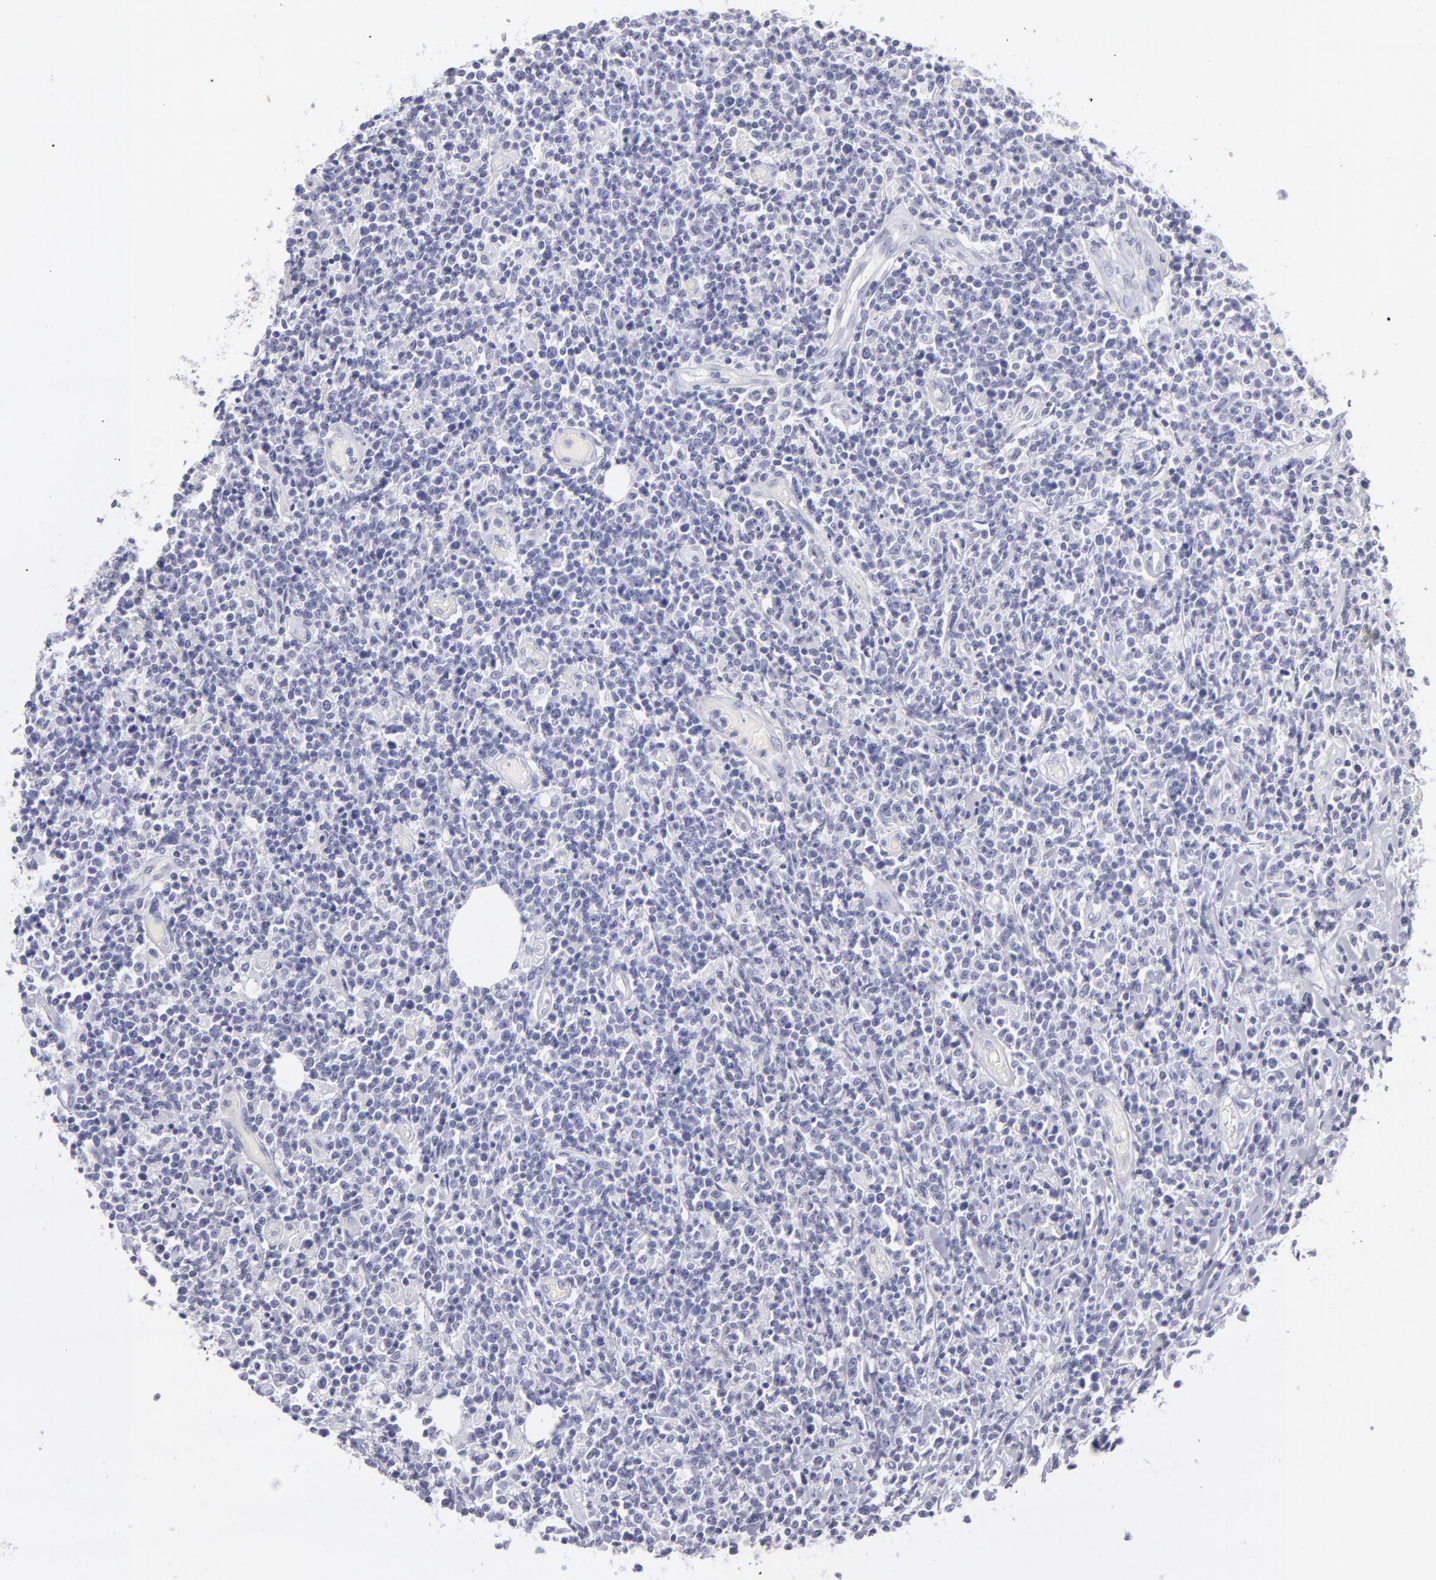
{"staining": {"intensity": "negative", "quantity": "none", "location": "none"}, "tissue": "lymphoma", "cell_type": "Tumor cells", "image_type": "cancer", "snomed": [{"axis": "morphology", "description": "Malignant lymphoma, non-Hodgkin's type, High grade"}, {"axis": "topography", "description": "Colon"}], "caption": "Tumor cells are negative for brown protein staining in malignant lymphoma, non-Hodgkin's type (high-grade).", "gene": "MYH11", "patient": {"sex": "male", "age": 82}}